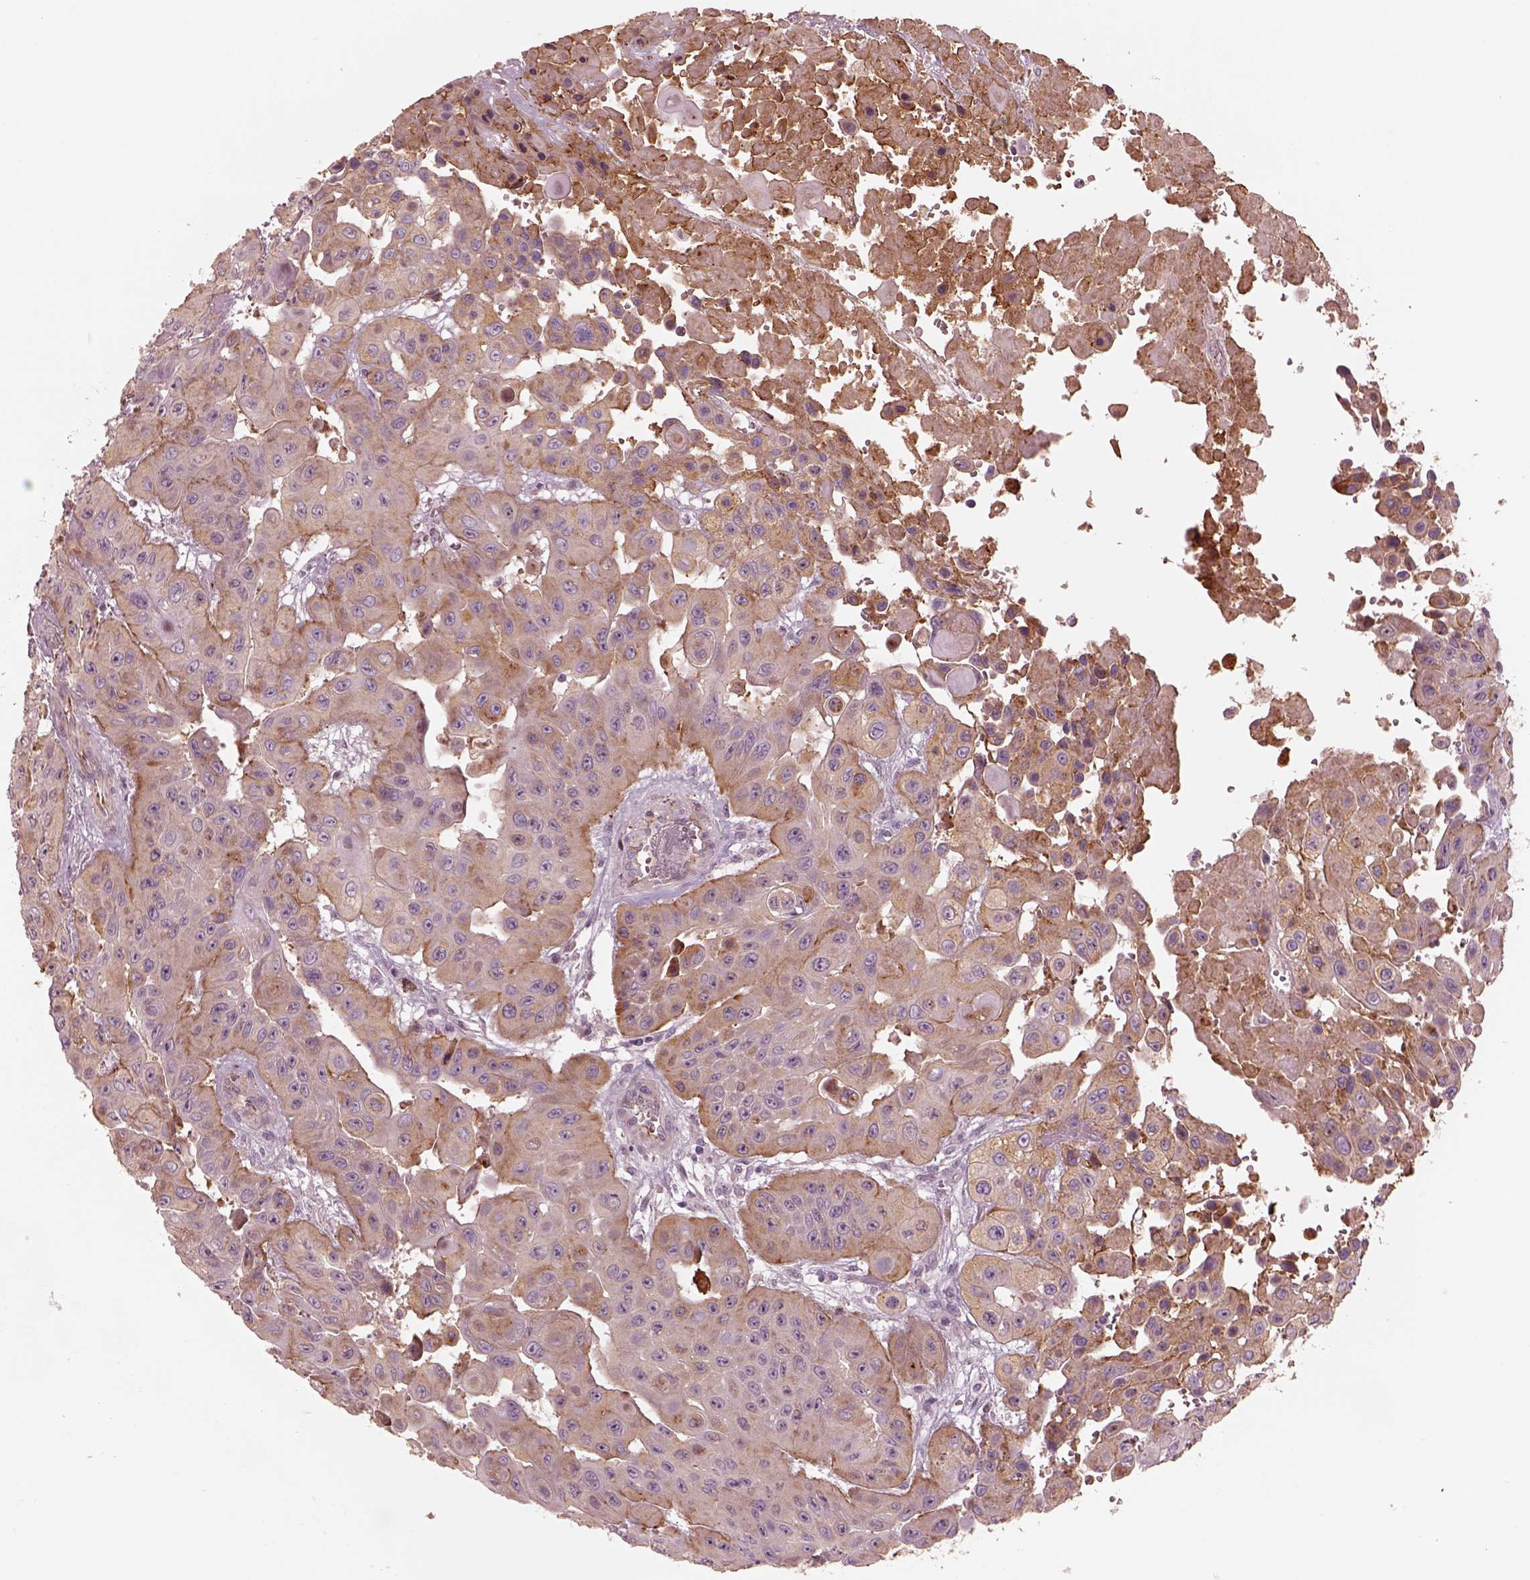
{"staining": {"intensity": "weak", "quantity": "25%-75%", "location": "cytoplasmic/membranous"}, "tissue": "head and neck cancer", "cell_type": "Tumor cells", "image_type": "cancer", "snomed": [{"axis": "morphology", "description": "Adenocarcinoma, NOS"}, {"axis": "topography", "description": "Head-Neck"}], "caption": "Head and neck adenocarcinoma was stained to show a protein in brown. There is low levels of weak cytoplasmic/membranous positivity in approximately 25%-75% of tumor cells.", "gene": "CRYM", "patient": {"sex": "male", "age": 73}}